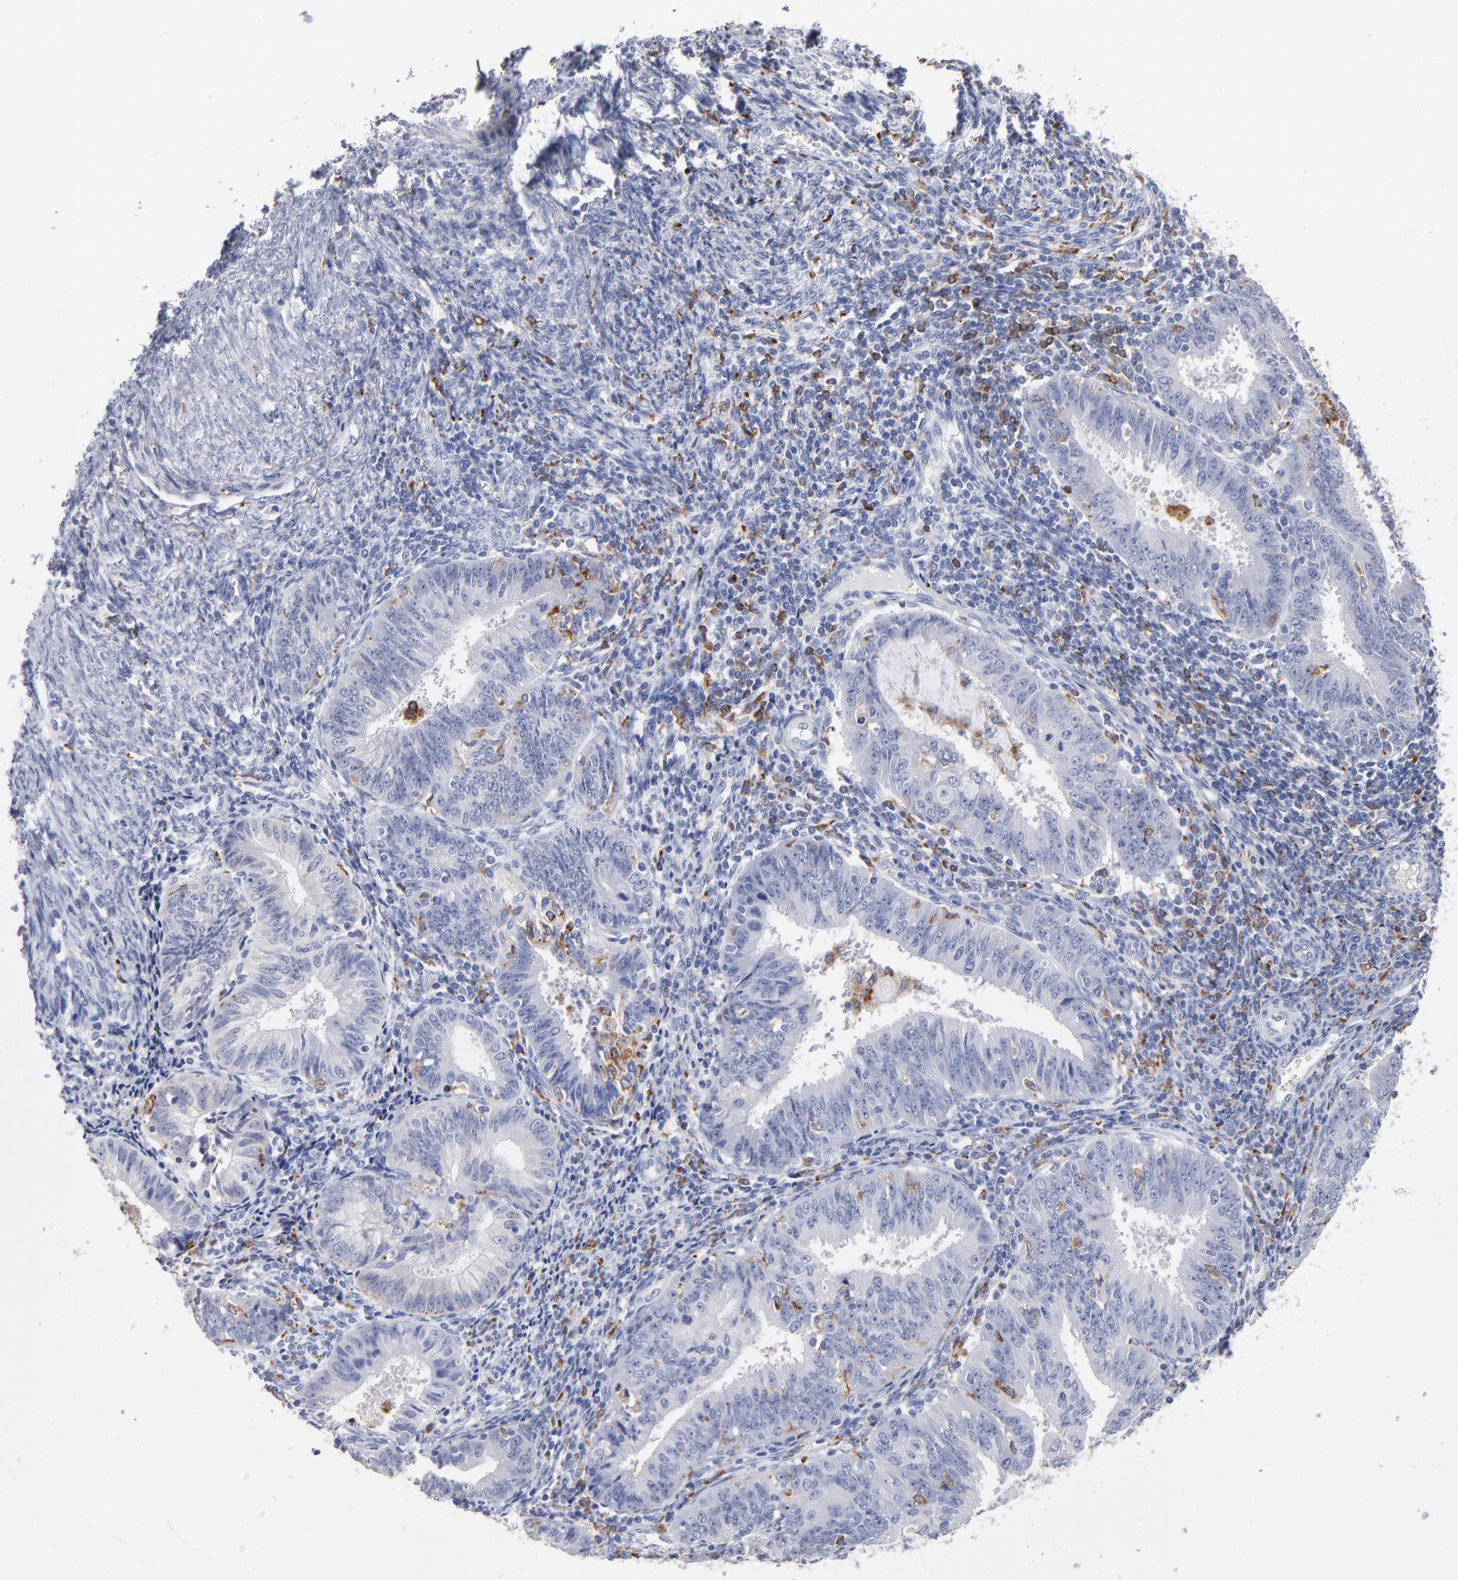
{"staining": {"intensity": "negative", "quantity": "none", "location": "none"}, "tissue": "endometrial cancer", "cell_type": "Tumor cells", "image_type": "cancer", "snomed": [{"axis": "morphology", "description": "Adenocarcinoma, NOS"}, {"axis": "topography", "description": "Endometrium"}], "caption": "Image shows no protein staining in tumor cells of adenocarcinoma (endometrial) tissue.", "gene": "CD180", "patient": {"sex": "female", "age": 42}}